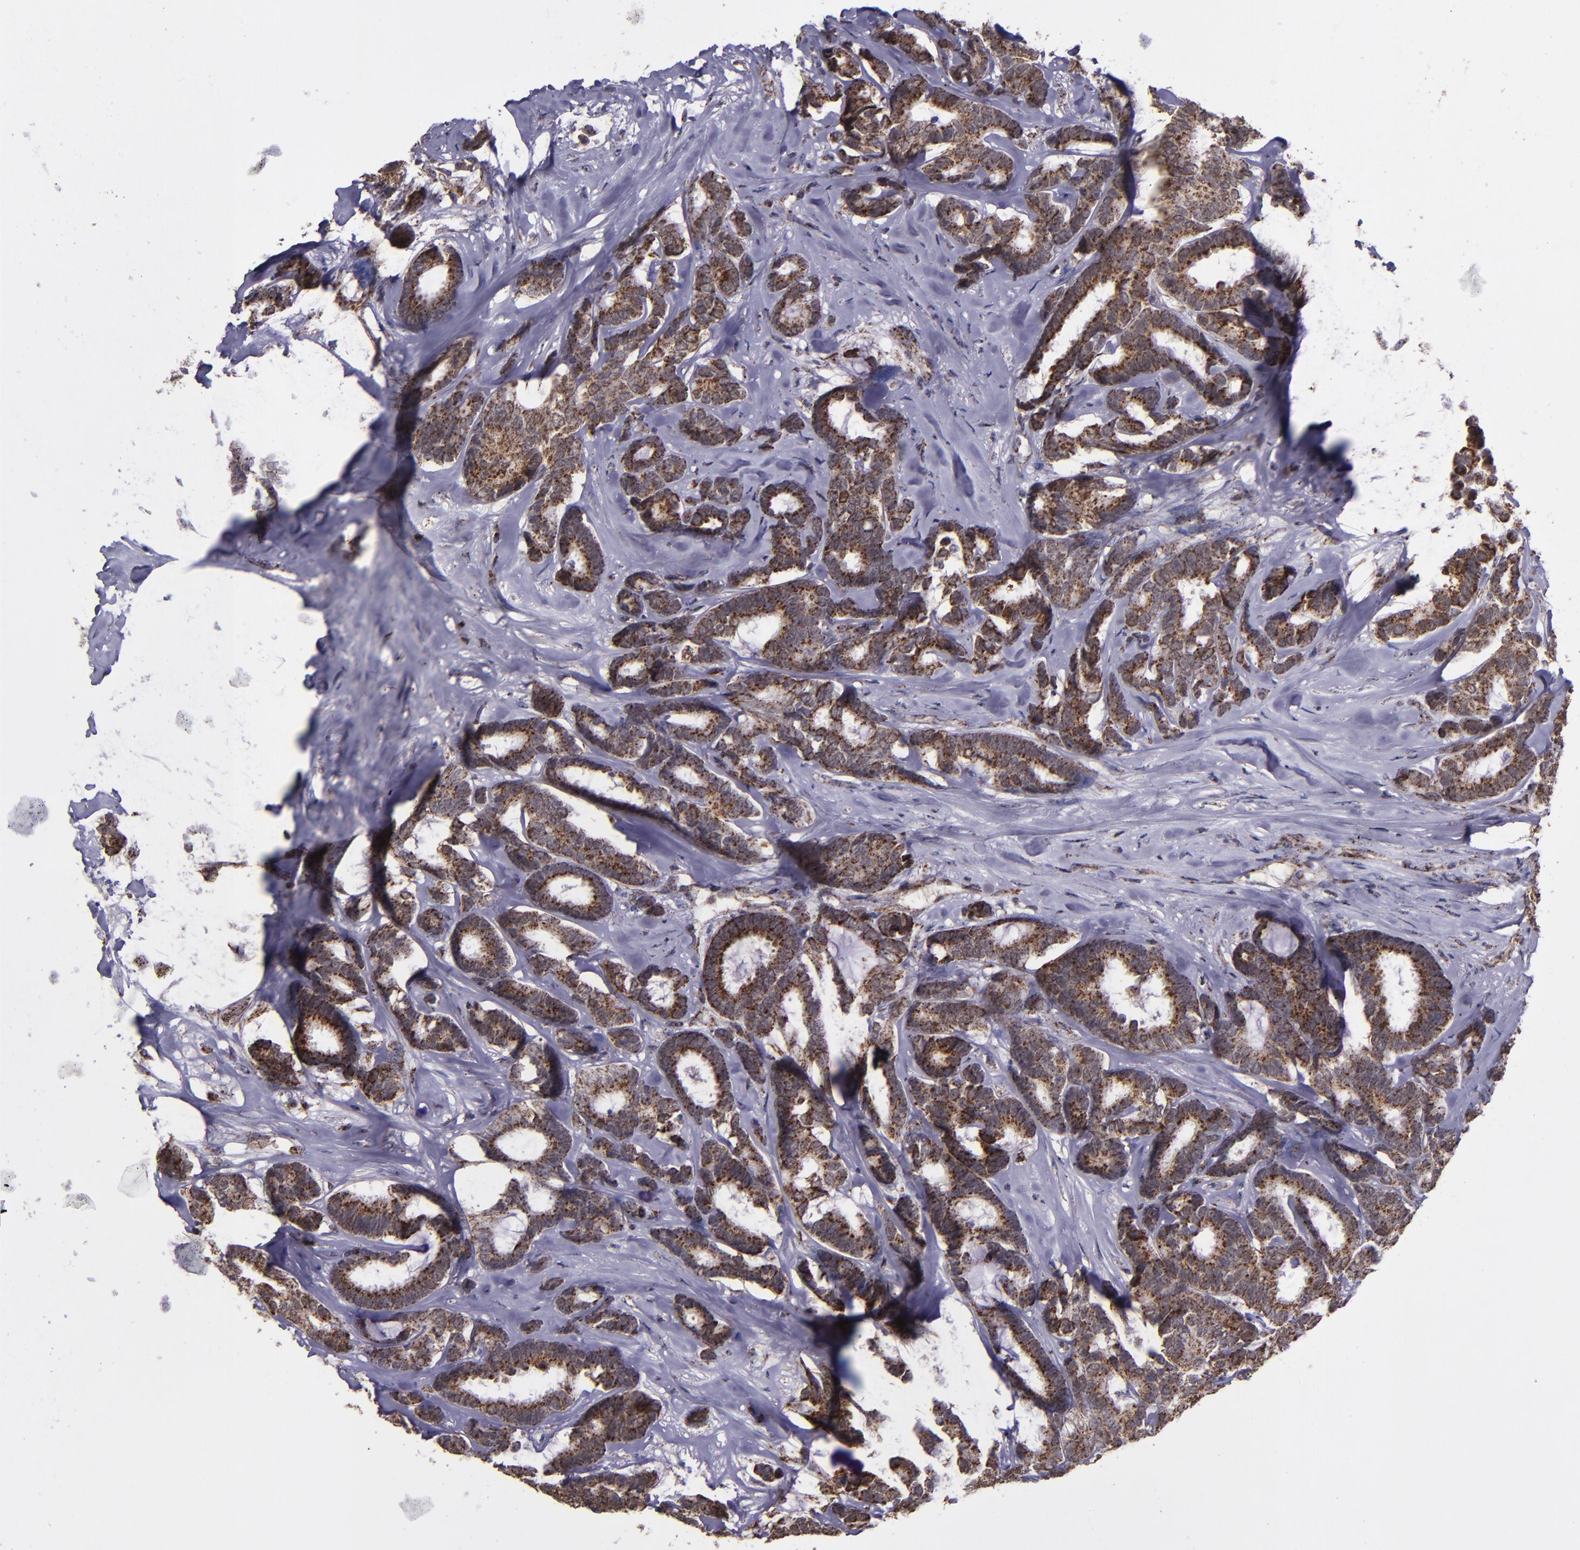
{"staining": {"intensity": "moderate", "quantity": ">75%", "location": "cytoplasmic/membranous"}, "tissue": "breast cancer", "cell_type": "Tumor cells", "image_type": "cancer", "snomed": [{"axis": "morphology", "description": "Duct carcinoma"}, {"axis": "topography", "description": "Breast"}], "caption": "The micrograph shows a brown stain indicating the presence of a protein in the cytoplasmic/membranous of tumor cells in breast invasive ductal carcinoma. (DAB = brown stain, brightfield microscopy at high magnification).", "gene": "LONP1", "patient": {"sex": "female", "age": 87}}